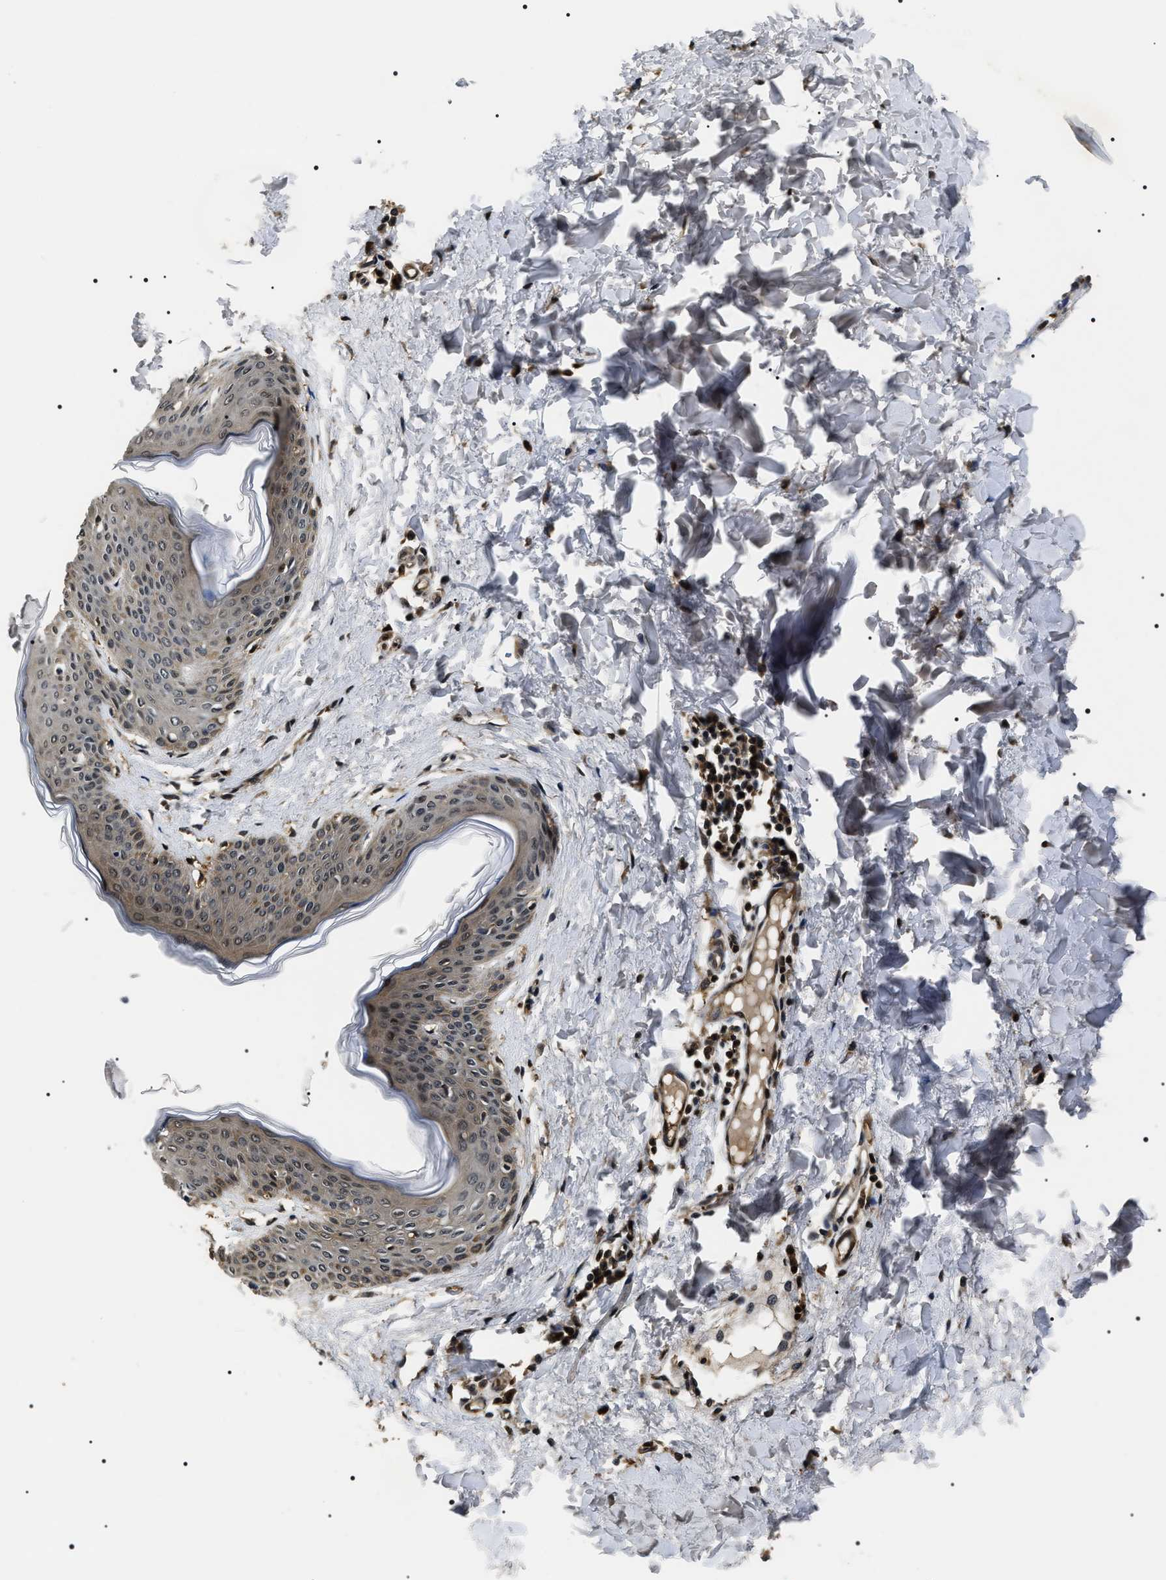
{"staining": {"intensity": "weak", "quantity": "25%-75%", "location": "cytoplasmic/membranous"}, "tissue": "skin", "cell_type": "Fibroblasts", "image_type": "normal", "snomed": [{"axis": "morphology", "description": "Normal tissue, NOS"}, {"axis": "topography", "description": "Skin"}], "caption": "Immunohistochemistry photomicrograph of unremarkable skin stained for a protein (brown), which reveals low levels of weak cytoplasmic/membranous expression in about 25%-75% of fibroblasts.", "gene": "ARHGAP22", "patient": {"sex": "female", "age": 17}}